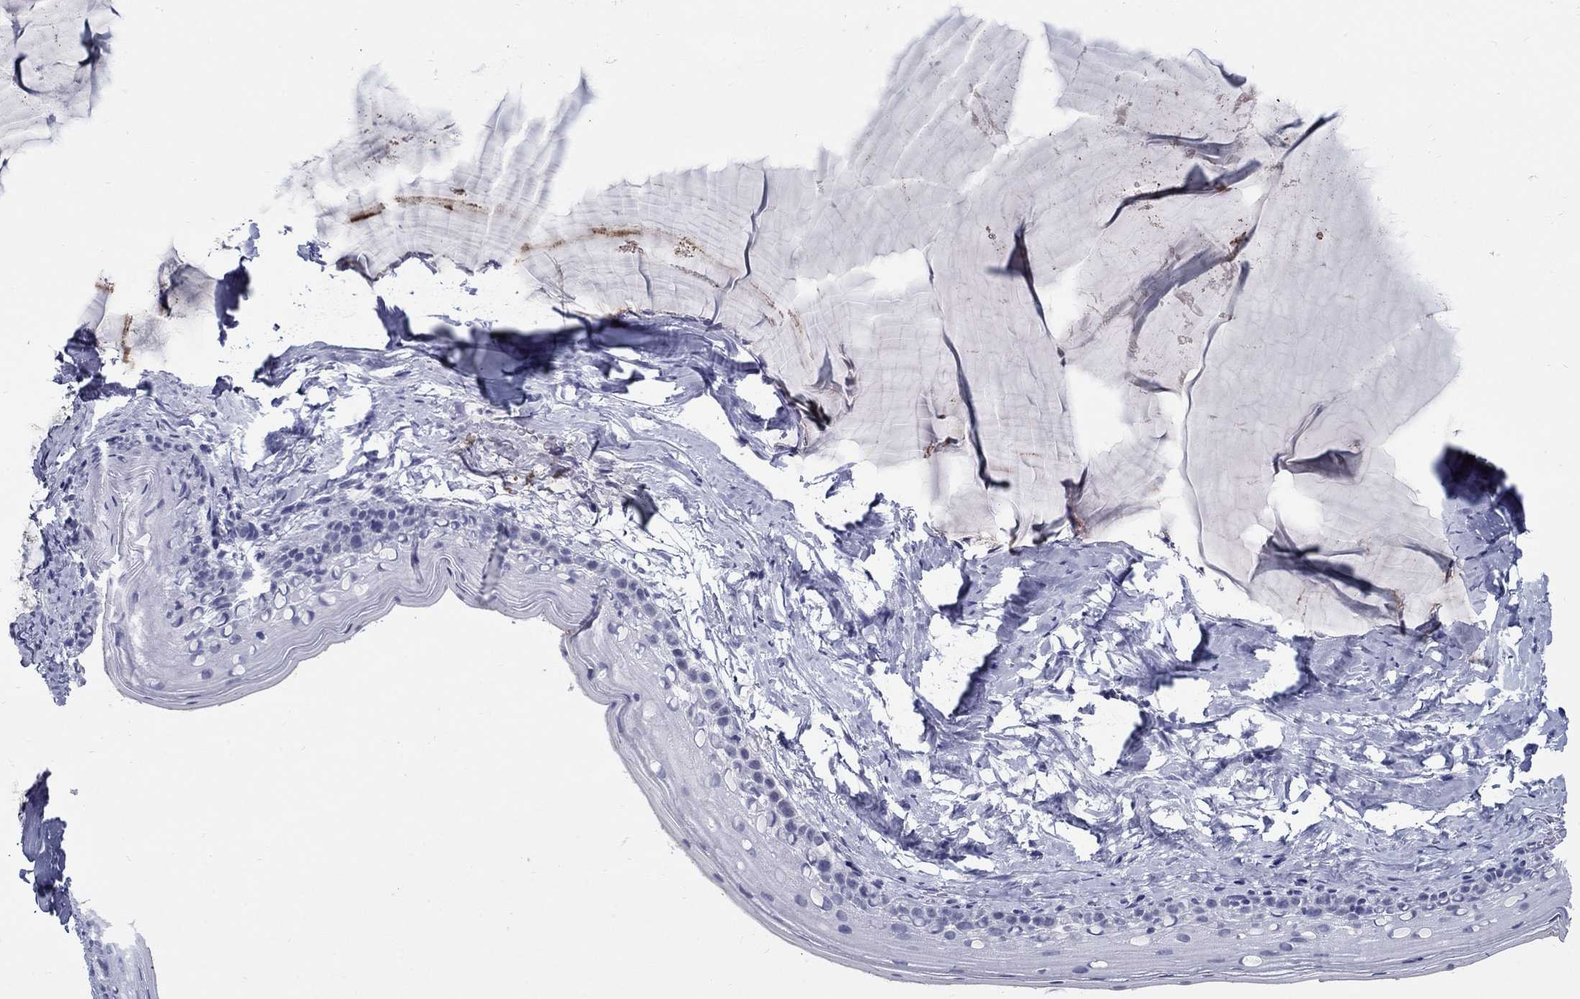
{"staining": {"intensity": "moderate", "quantity": "<25%", "location": "cytoplasmic/membranous"}, "tissue": "cervix", "cell_type": "Glandular cells", "image_type": "normal", "snomed": [{"axis": "morphology", "description": "Normal tissue, NOS"}, {"axis": "topography", "description": "Cervix"}], "caption": "Cervix stained for a protein reveals moderate cytoplasmic/membranous positivity in glandular cells. Using DAB (brown) and hematoxylin (blue) stains, captured at high magnification using brightfield microscopy.", "gene": "C4orf19", "patient": {"sex": "female", "age": 40}}